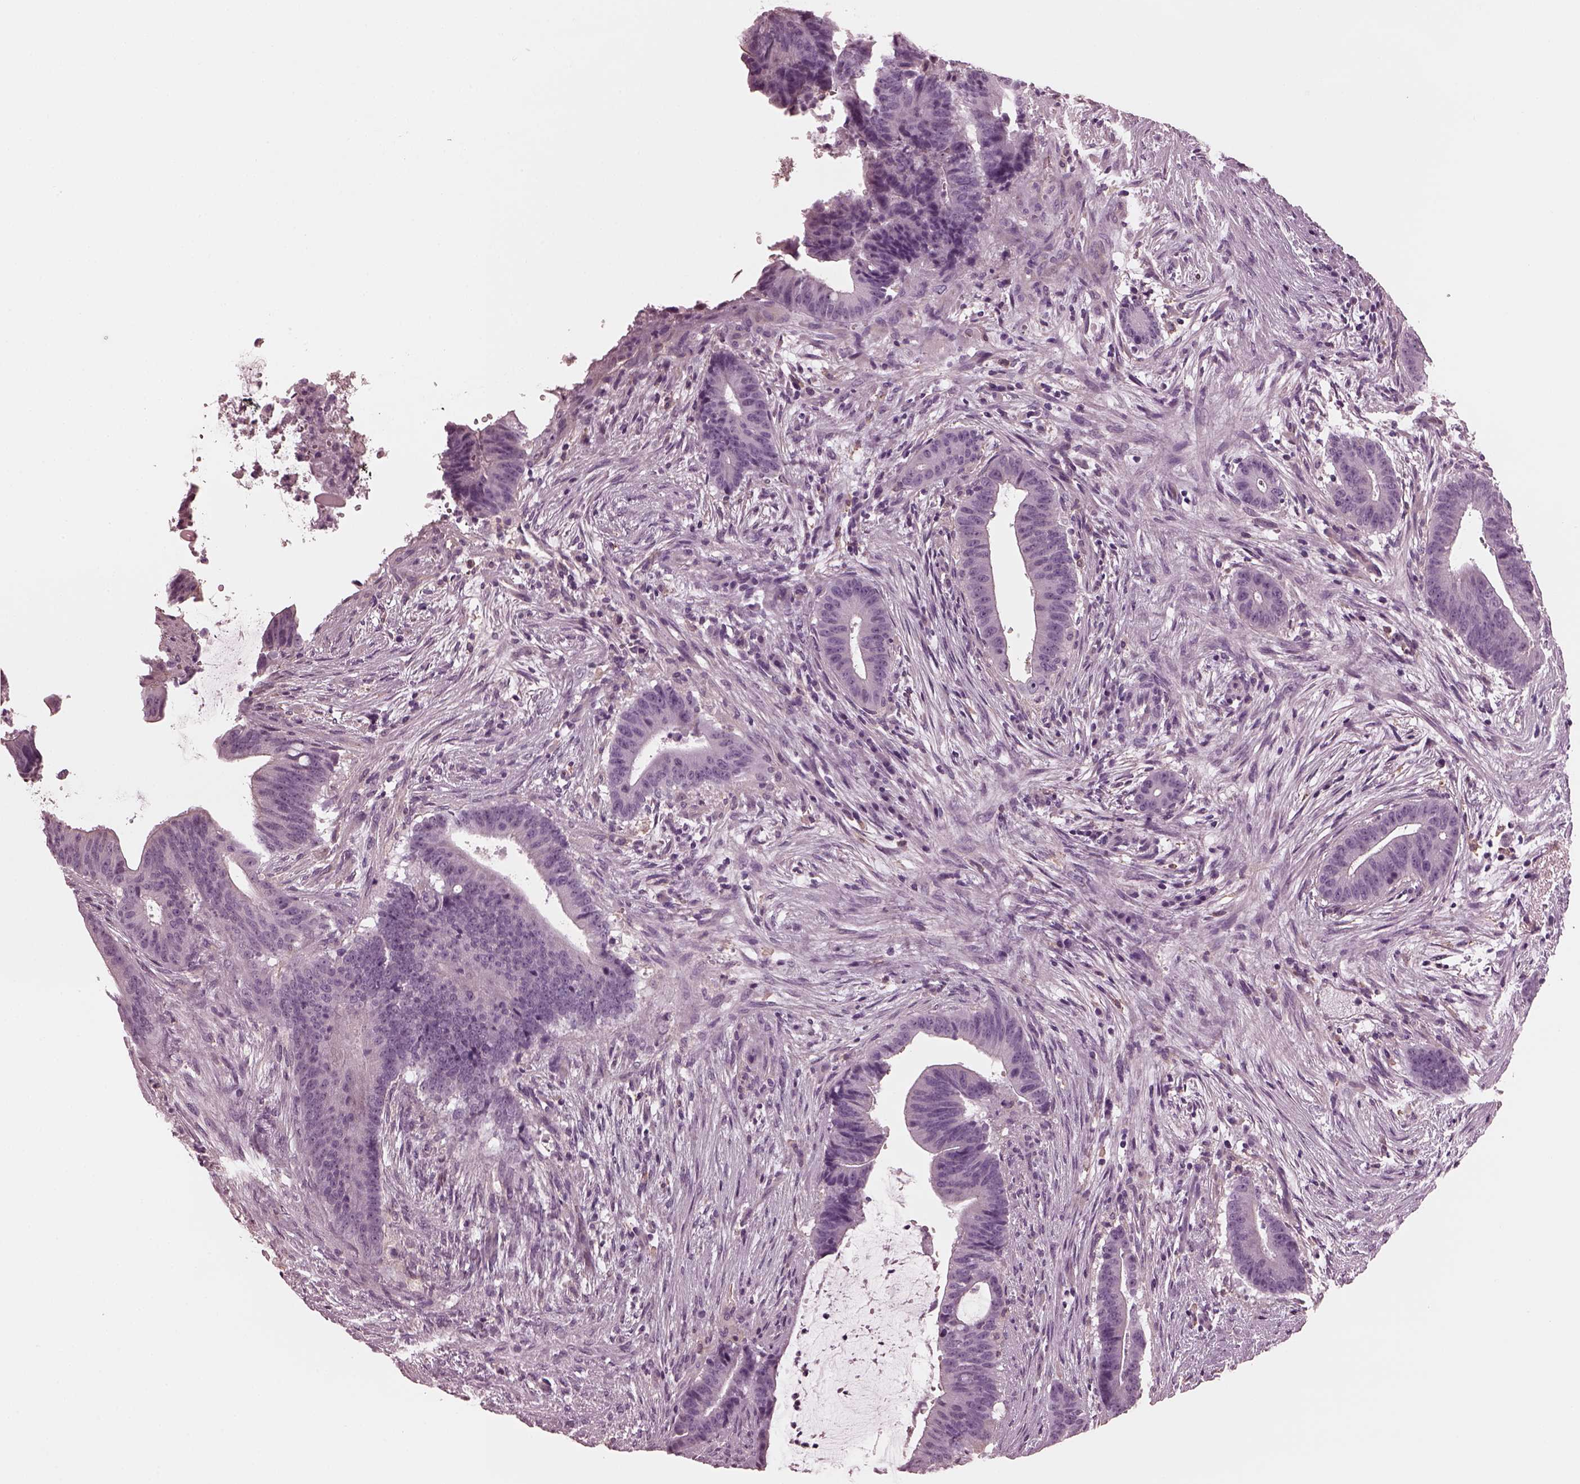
{"staining": {"intensity": "negative", "quantity": "none", "location": "none"}, "tissue": "colorectal cancer", "cell_type": "Tumor cells", "image_type": "cancer", "snomed": [{"axis": "morphology", "description": "Adenocarcinoma, NOS"}, {"axis": "topography", "description": "Colon"}], "caption": "The IHC photomicrograph has no significant expression in tumor cells of colorectal adenocarcinoma tissue. Nuclei are stained in blue.", "gene": "CGA", "patient": {"sex": "female", "age": 43}}